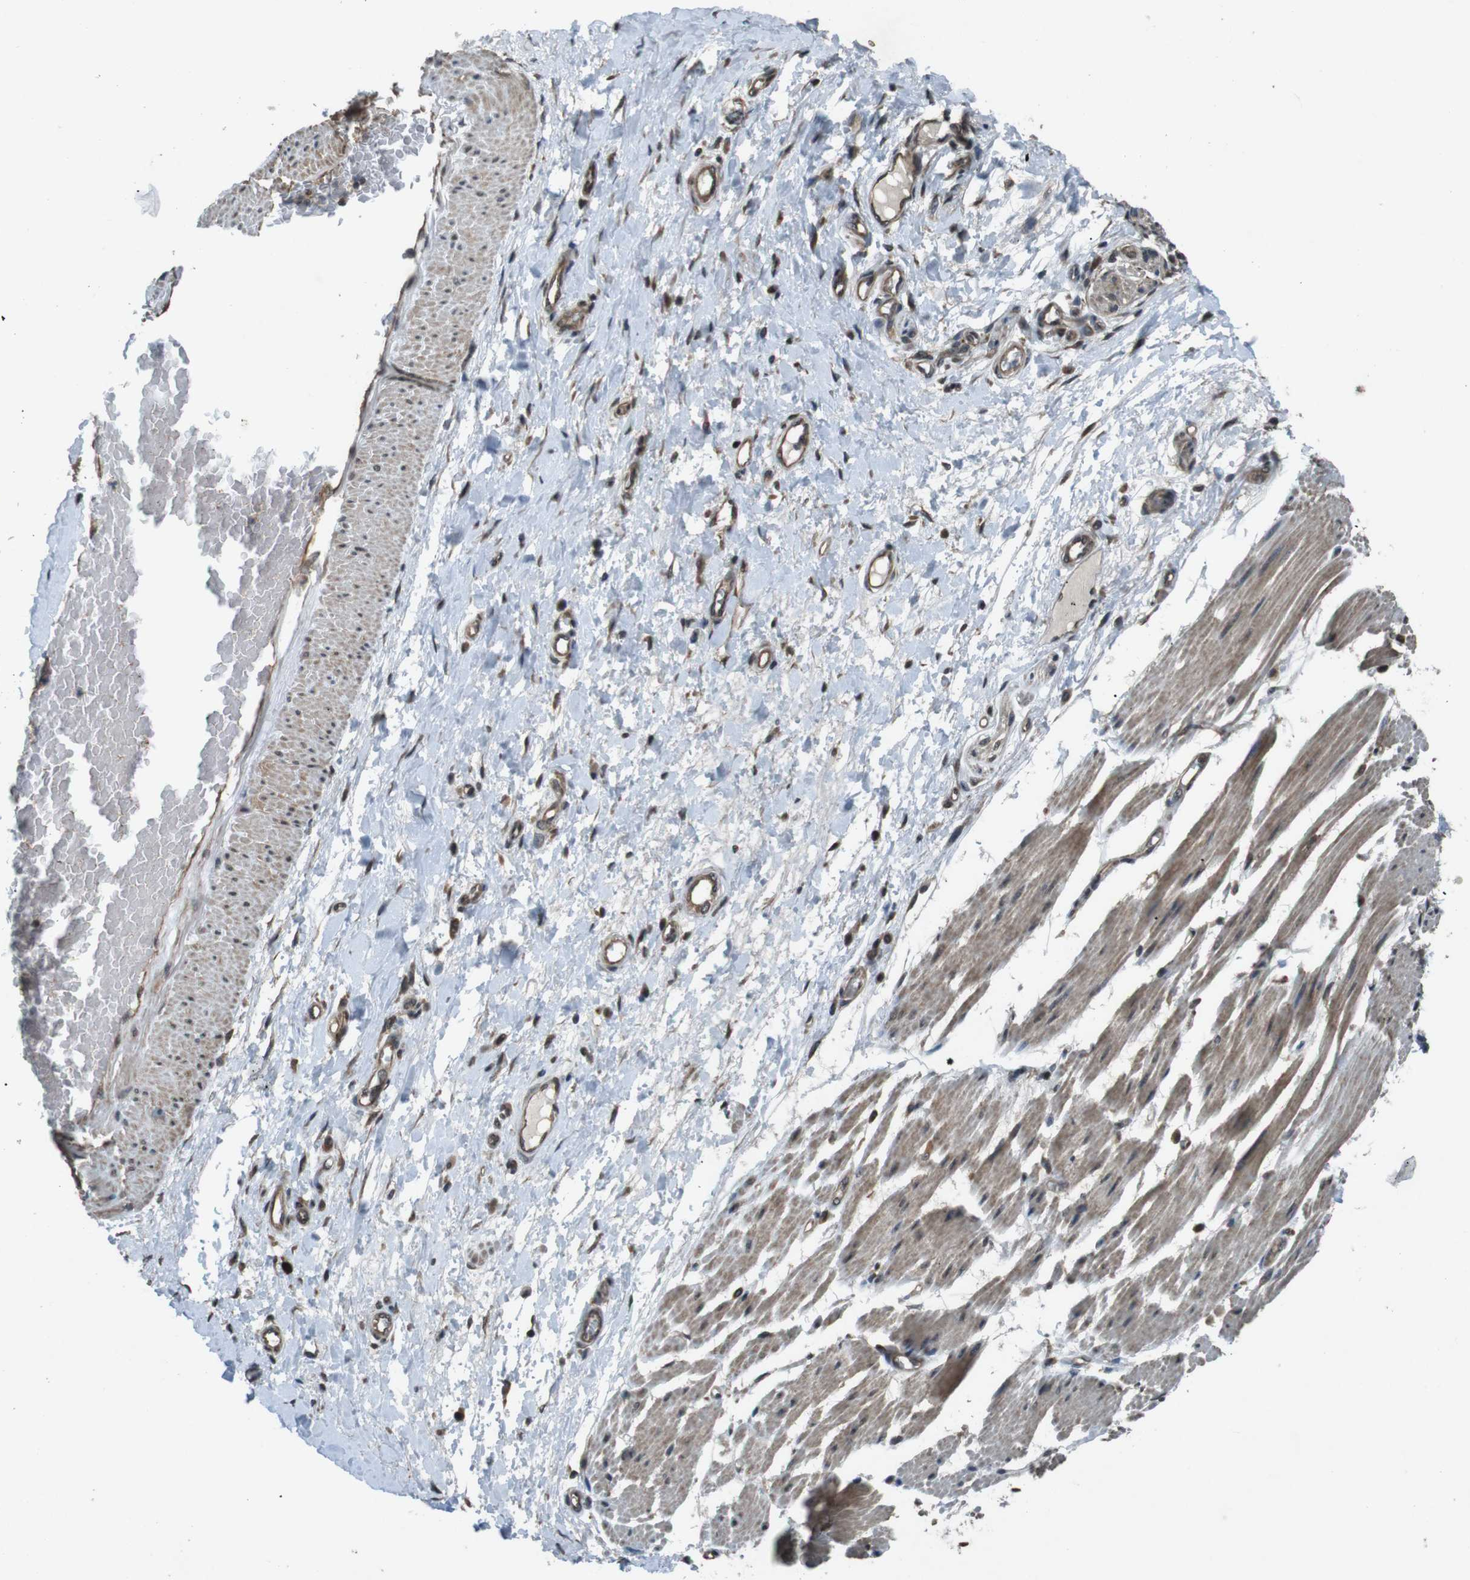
{"staining": {"intensity": "negative", "quantity": "none", "location": "none"}, "tissue": "adipose tissue", "cell_type": "Adipocytes", "image_type": "normal", "snomed": [{"axis": "morphology", "description": "Normal tissue, NOS"}, {"axis": "morphology", "description": "Adenocarcinoma, NOS"}, {"axis": "topography", "description": "Esophagus"}], "caption": "Immunohistochemistry image of unremarkable adipose tissue: adipose tissue stained with DAB (3,3'-diaminobenzidine) demonstrates no significant protein positivity in adipocytes.", "gene": "SOCS1", "patient": {"sex": "male", "age": 62}}